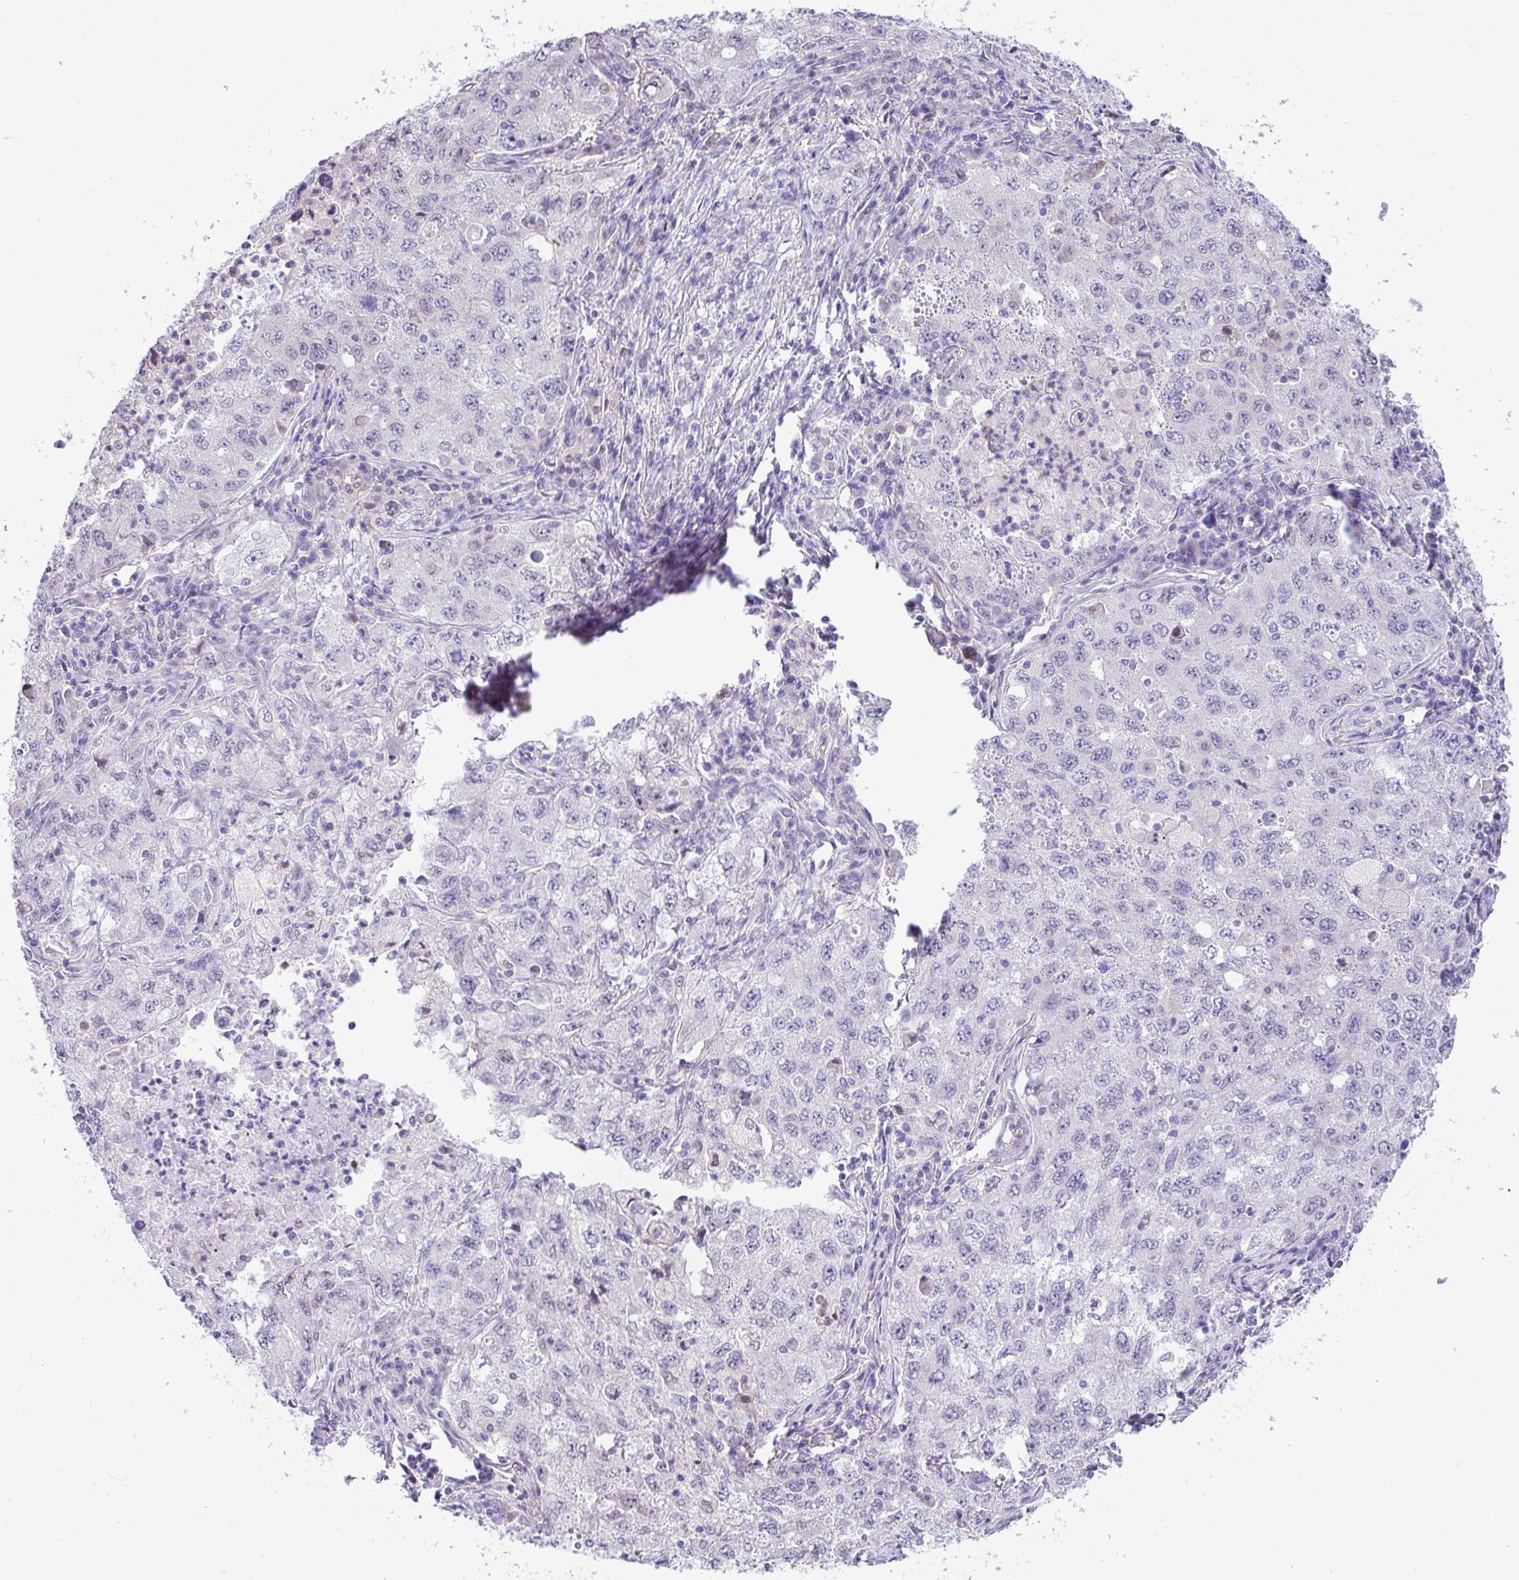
{"staining": {"intensity": "negative", "quantity": "none", "location": "none"}, "tissue": "lung cancer", "cell_type": "Tumor cells", "image_type": "cancer", "snomed": [{"axis": "morphology", "description": "Adenocarcinoma, NOS"}, {"axis": "topography", "description": "Lung"}], "caption": "Tumor cells are negative for brown protein staining in lung cancer.", "gene": "ZNF485", "patient": {"sex": "female", "age": 57}}